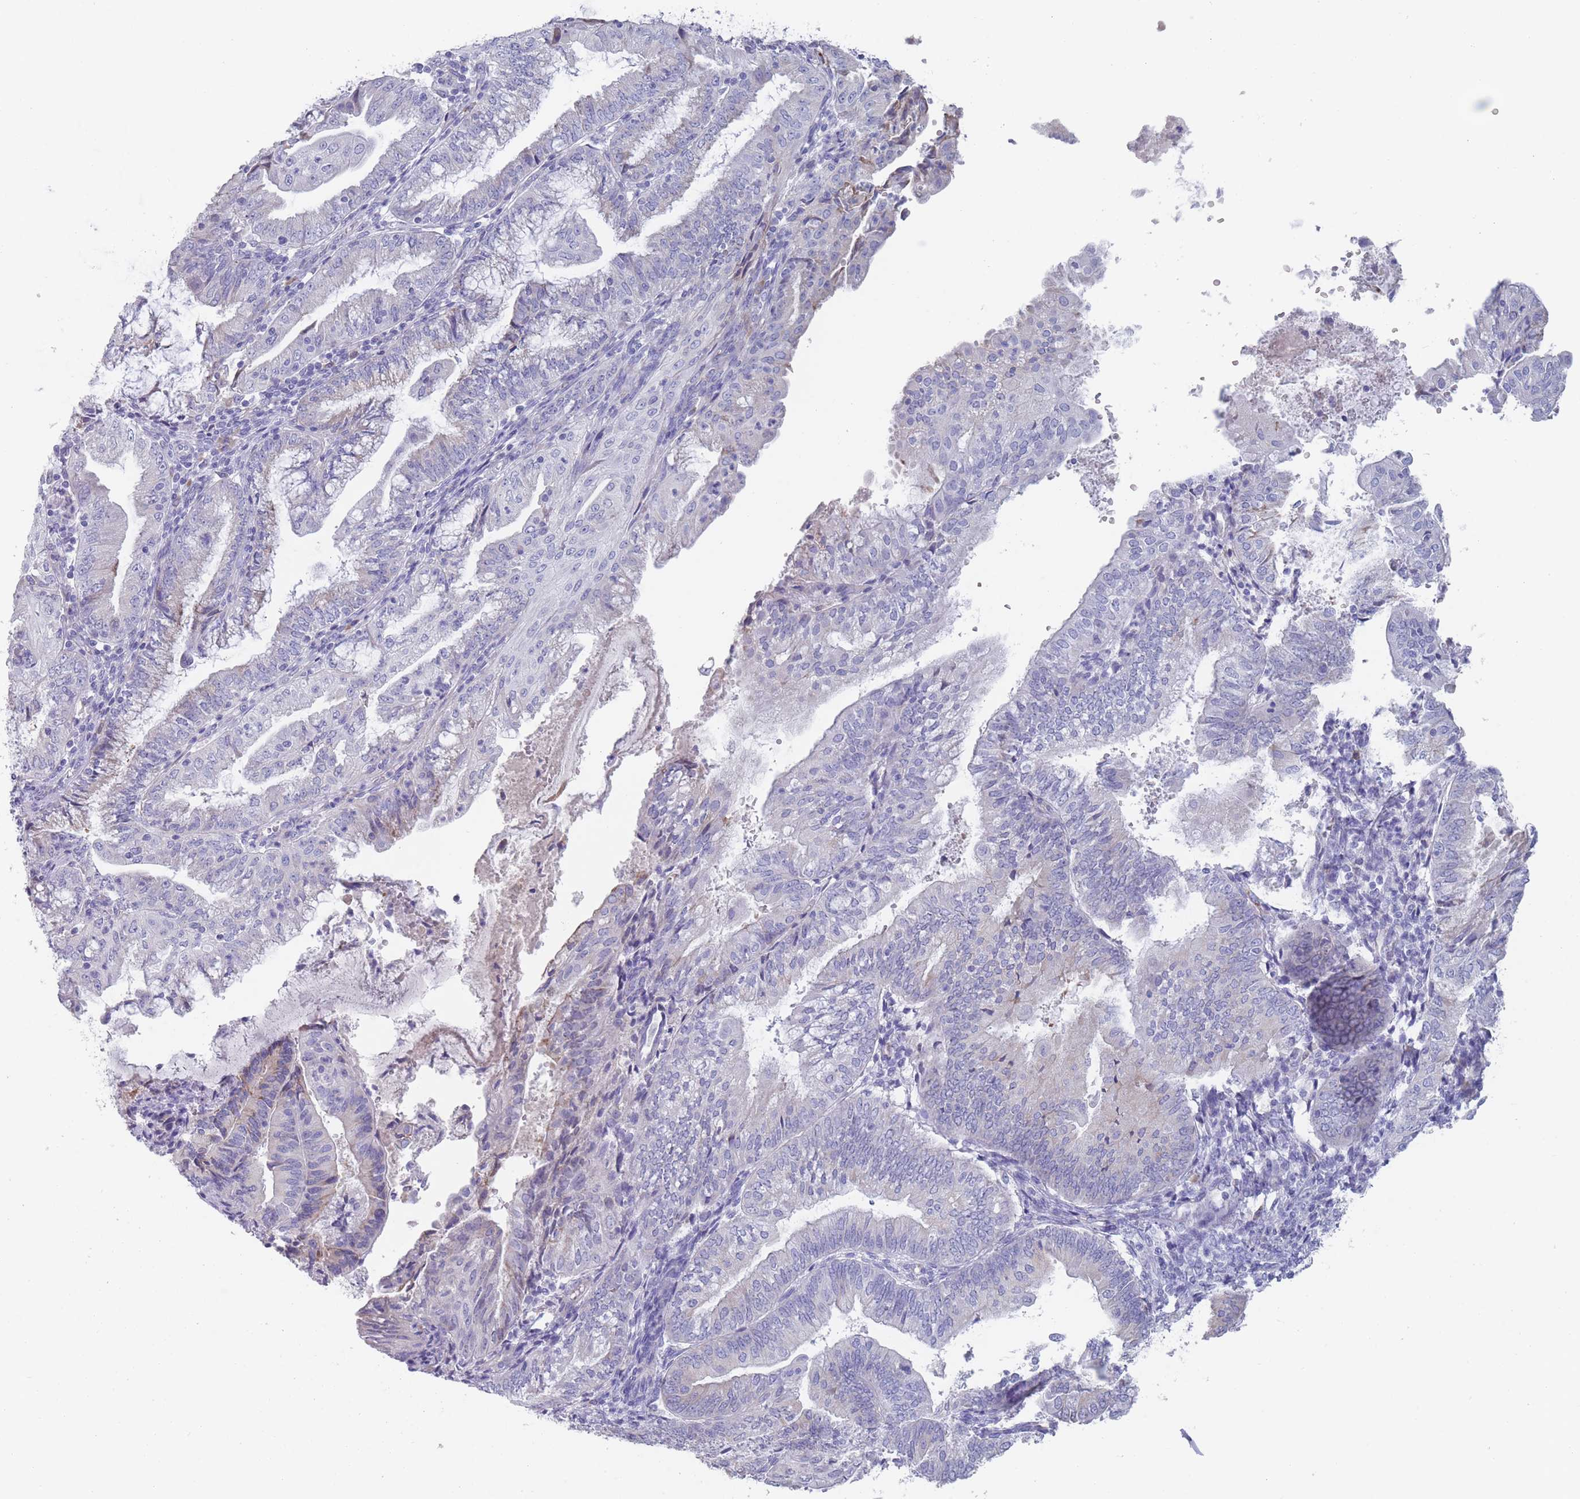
{"staining": {"intensity": "negative", "quantity": "none", "location": "none"}, "tissue": "endometrial cancer", "cell_type": "Tumor cells", "image_type": "cancer", "snomed": [{"axis": "morphology", "description": "Adenocarcinoma, NOS"}, {"axis": "topography", "description": "Endometrium"}], "caption": "The photomicrograph reveals no significant positivity in tumor cells of endometrial adenocarcinoma.", "gene": "ST8SIA5", "patient": {"sex": "female", "age": 55}}